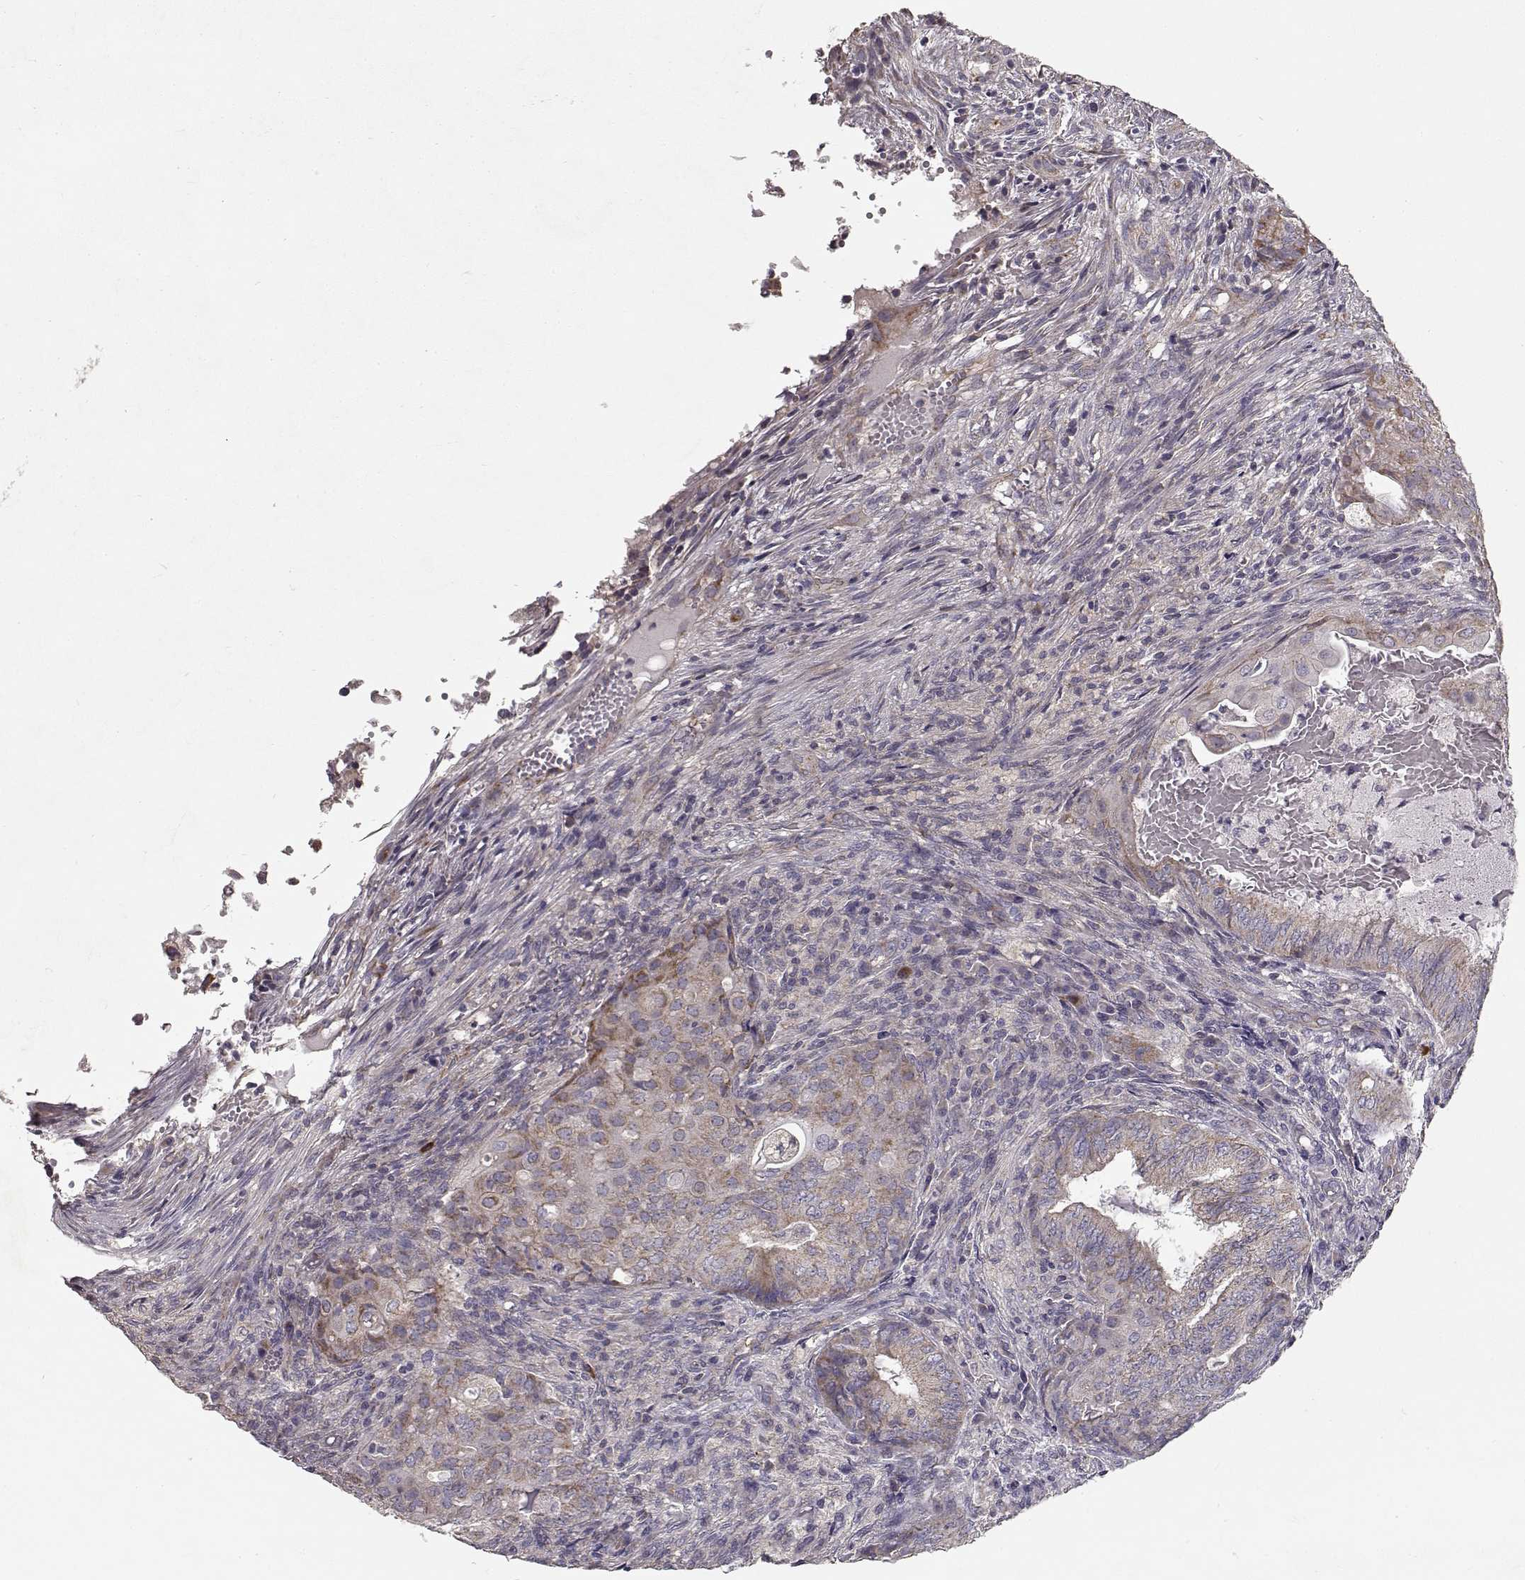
{"staining": {"intensity": "moderate", "quantity": ">75%", "location": "cytoplasmic/membranous"}, "tissue": "endometrial cancer", "cell_type": "Tumor cells", "image_type": "cancer", "snomed": [{"axis": "morphology", "description": "Adenocarcinoma, NOS"}, {"axis": "topography", "description": "Endometrium"}], "caption": "An IHC micrograph of neoplastic tissue is shown. Protein staining in brown shows moderate cytoplasmic/membranous positivity in endometrial cancer within tumor cells.", "gene": "ERBB3", "patient": {"sex": "female", "age": 62}}